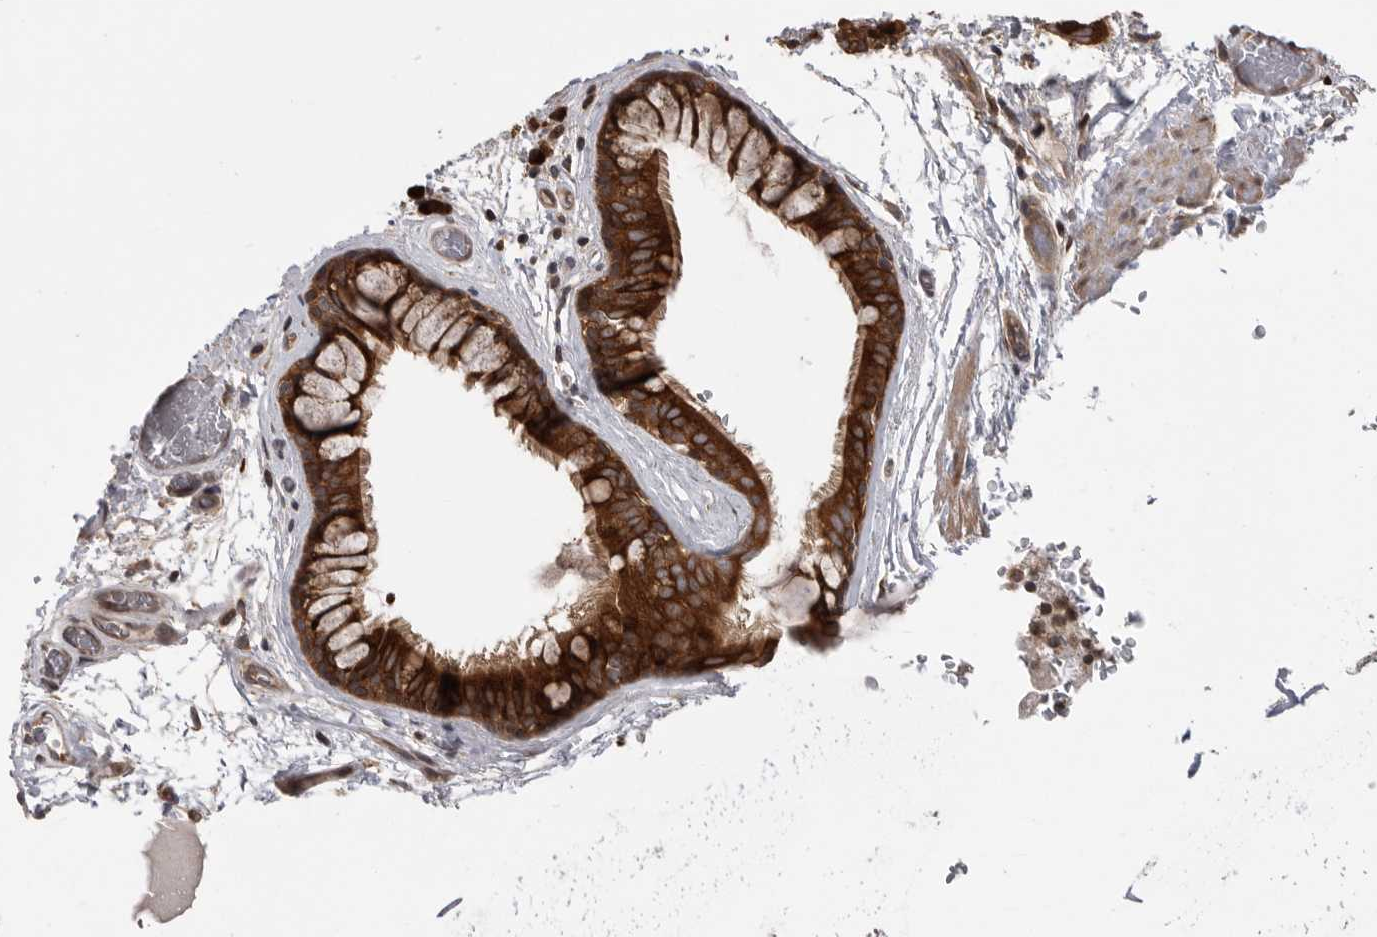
{"staining": {"intensity": "strong", "quantity": ">75%", "location": "cytoplasmic/membranous"}, "tissue": "bronchus", "cell_type": "Respiratory epithelial cells", "image_type": "normal", "snomed": [{"axis": "morphology", "description": "Normal tissue, NOS"}, {"axis": "topography", "description": "Cartilage tissue"}], "caption": "Immunohistochemistry (IHC) of benign bronchus displays high levels of strong cytoplasmic/membranous staining in approximately >75% of respiratory epithelial cells. The staining is performed using DAB brown chromogen to label protein expression. The nuclei are counter-stained blue using hematoxylin.", "gene": "OXR1", "patient": {"sex": "female", "age": 63}}